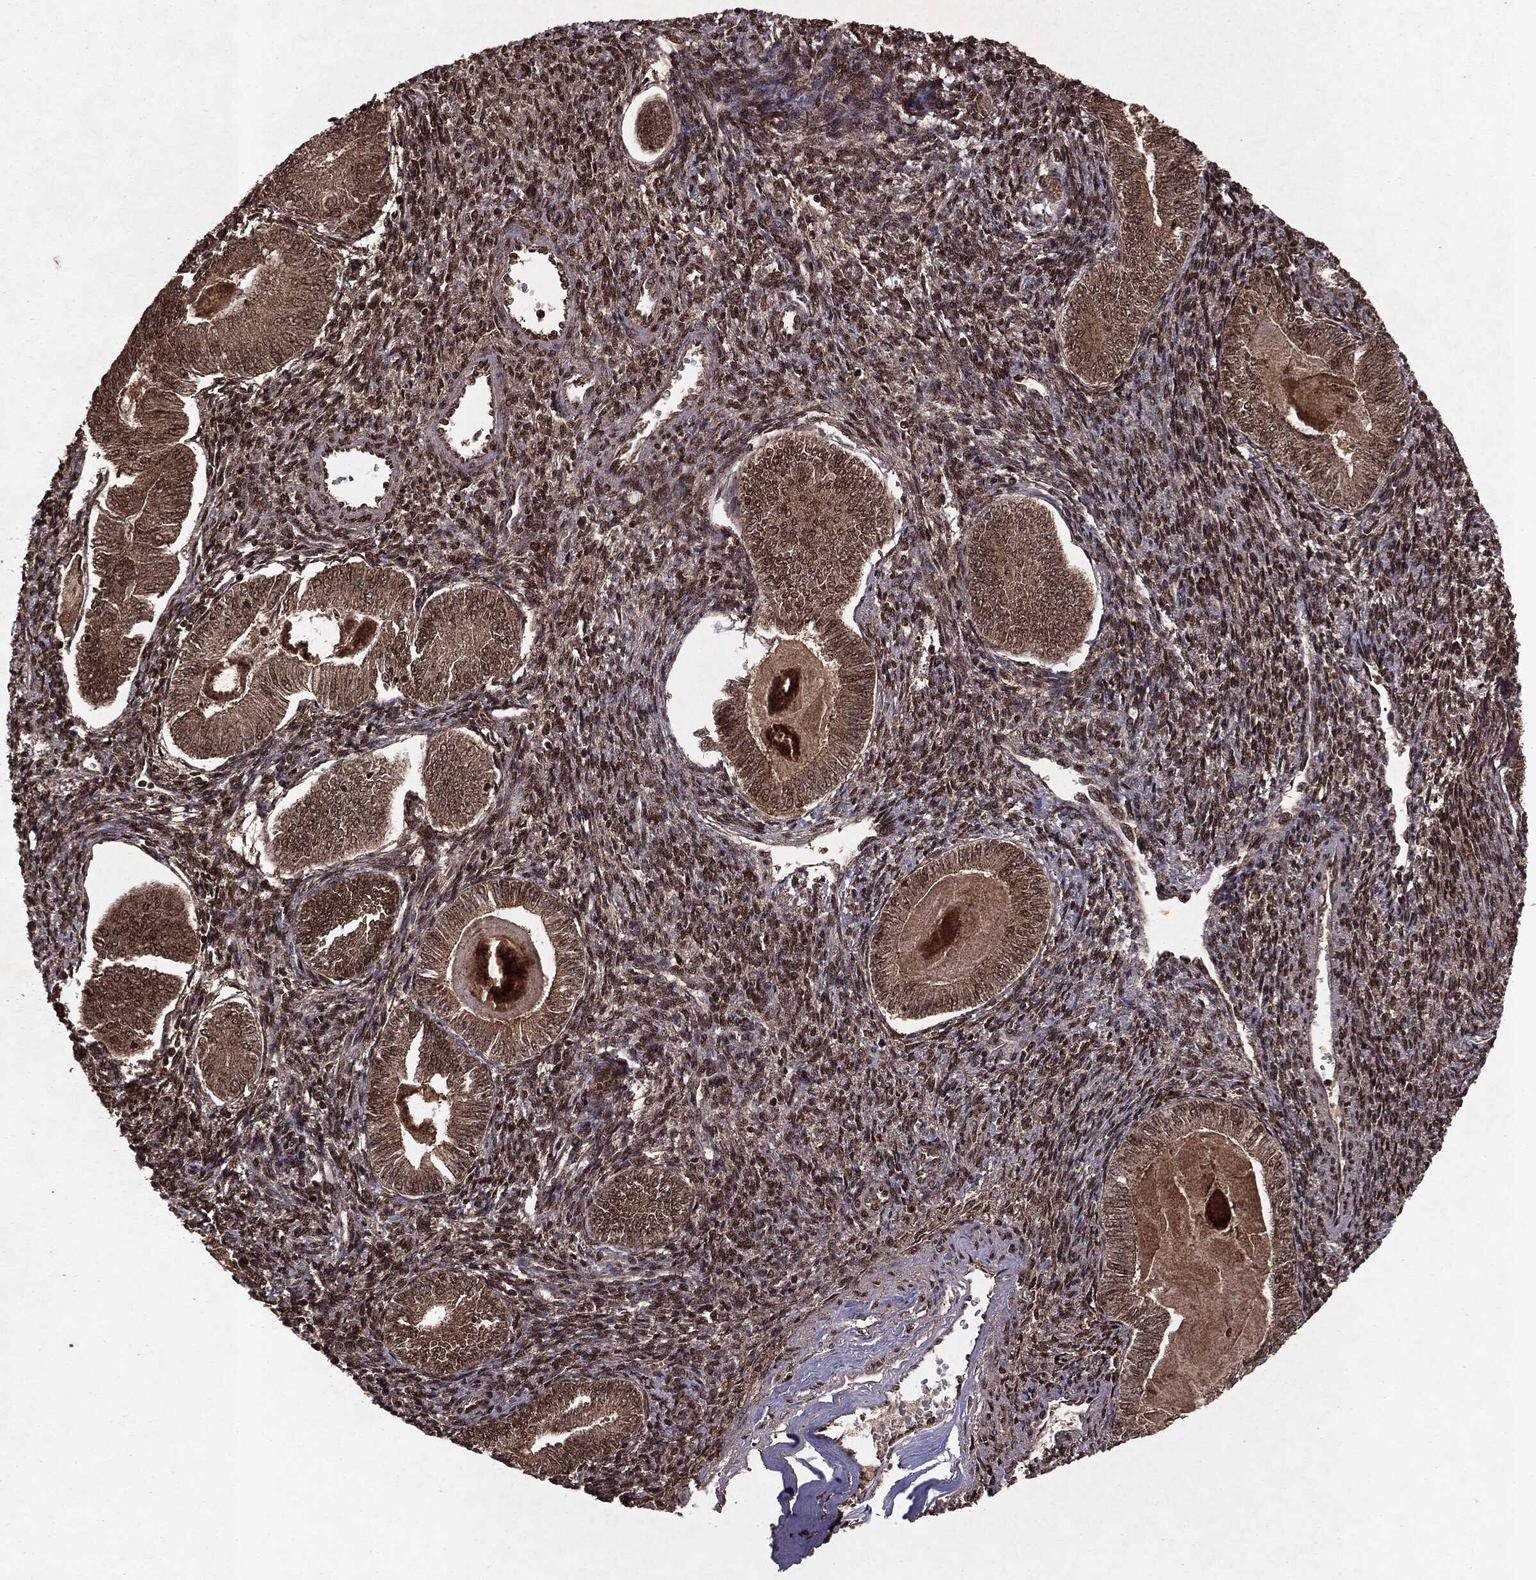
{"staining": {"intensity": "weak", "quantity": "25%-75%", "location": "cytoplasmic/membranous,nuclear"}, "tissue": "endometrial cancer", "cell_type": "Tumor cells", "image_type": "cancer", "snomed": [{"axis": "morphology", "description": "Carcinoma, NOS"}, {"axis": "topography", "description": "Uterus"}], "caption": "Human endometrial carcinoma stained with a protein marker displays weak staining in tumor cells.", "gene": "PEBP1", "patient": {"sex": "female", "age": 76}}